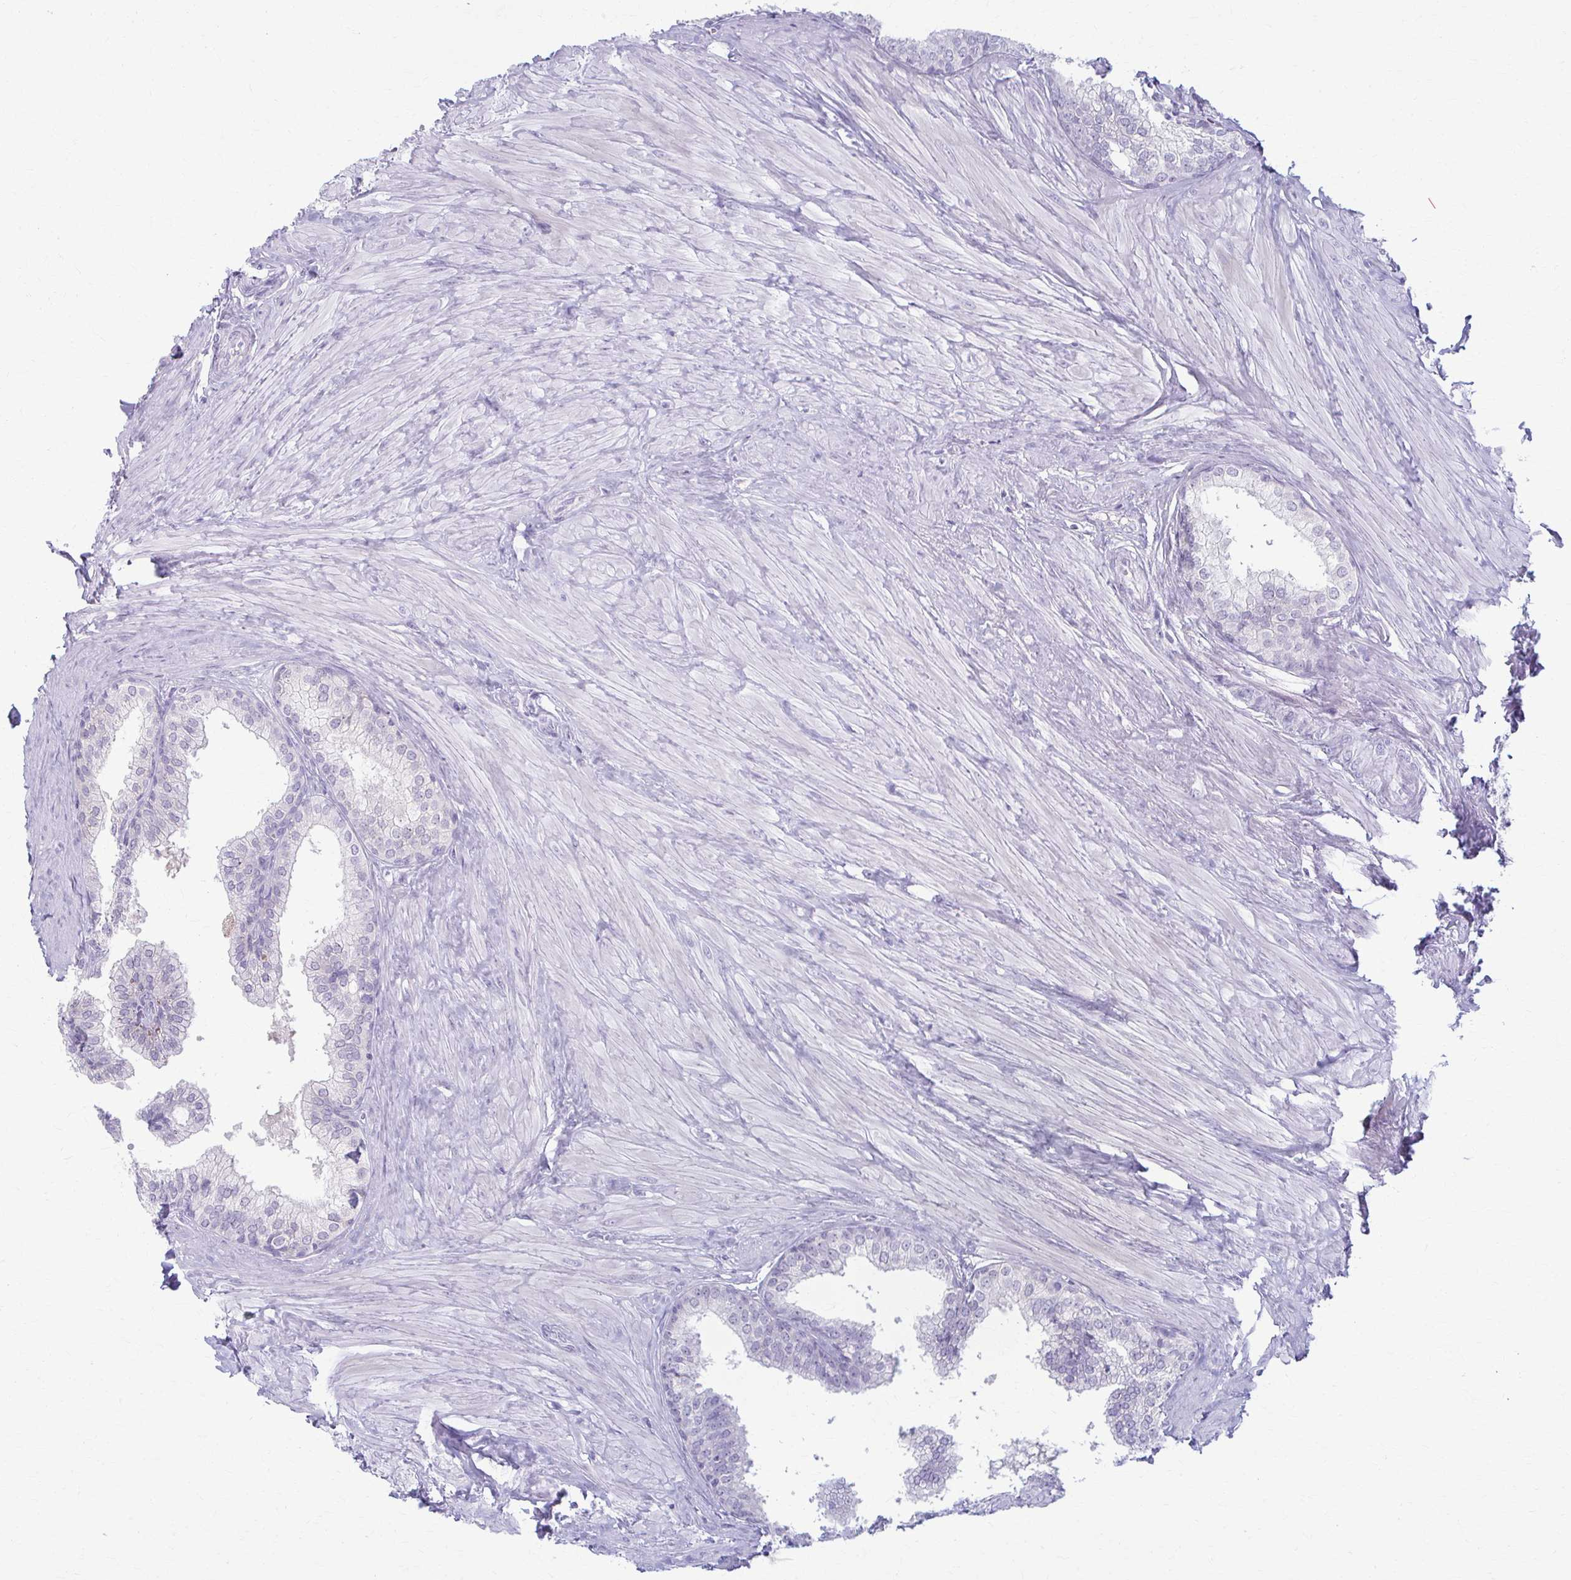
{"staining": {"intensity": "negative", "quantity": "none", "location": "none"}, "tissue": "prostate", "cell_type": "Glandular cells", "image_type": "normal", "snomed": [{"axis": "morphology", "description": "Normal tissue, NOS"}, {"axis": "topography", "description": "Prostate"}, {"axis": "topography", "description": "Peripheral nerve tissue"}], "caption": "The histopathology image demonstrates no significant staining in glandular cells of prostate.", "gene": "LDLRAP1", "patient": {"sex": "male", "age": 55}}